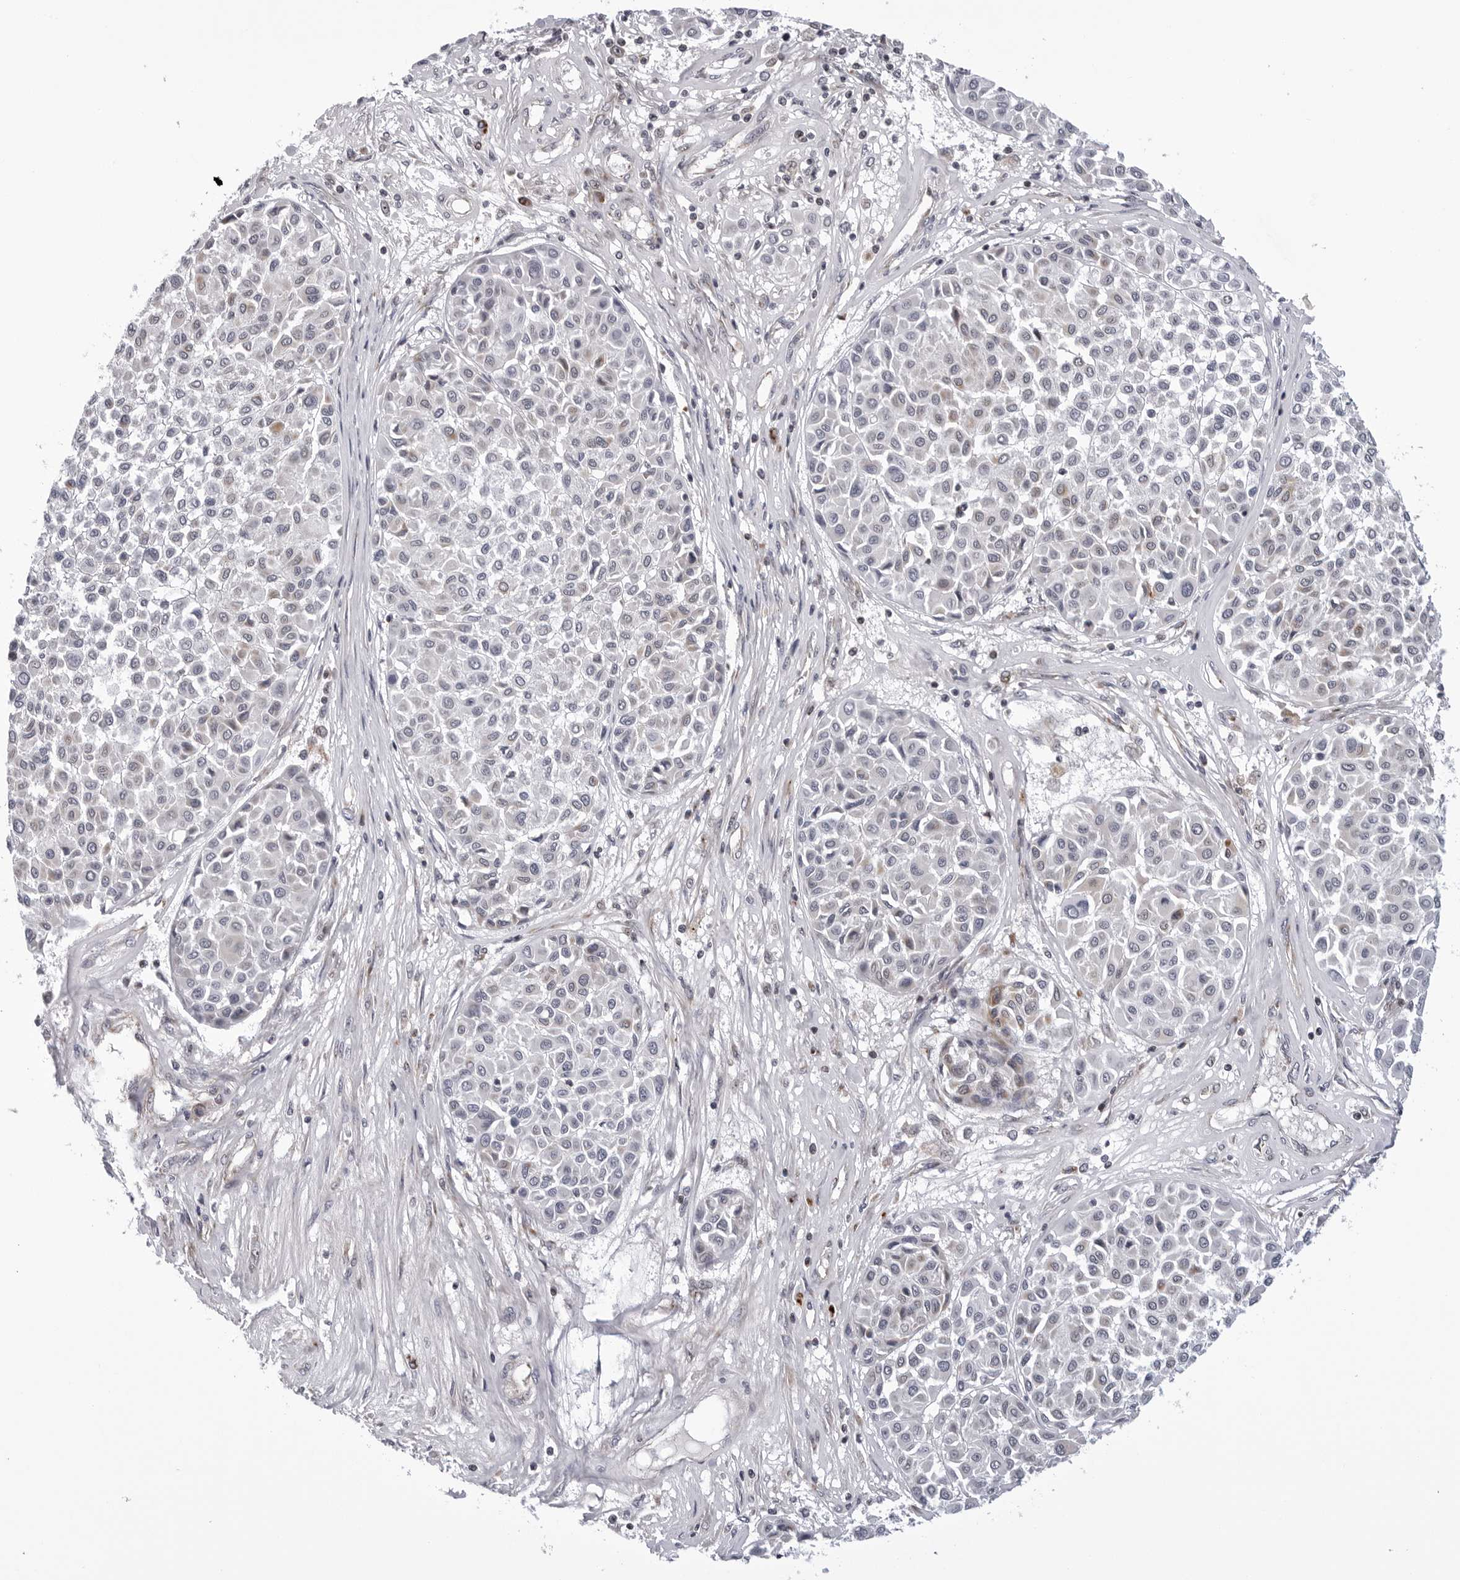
{"staining": {"intensity": "negative", "quantity": "none", "location": "none"}, "tissue": "melanoma", "cell_type": "Tumor cells", "image_type": "cancer", "snomed": [{"axis": "morphology", "description": "Malignant melanoma, Metastatic site"}, {"axis": "topography", "description": "Soft tissue"}], "caption": "This is an immunohistochemistry (IHC) histopathology image of human malignant melanoma (metastatic site). There is no staining in tumor cells.", "gene": "CDK20", "patient": {"sex": "male", "age": 41}}